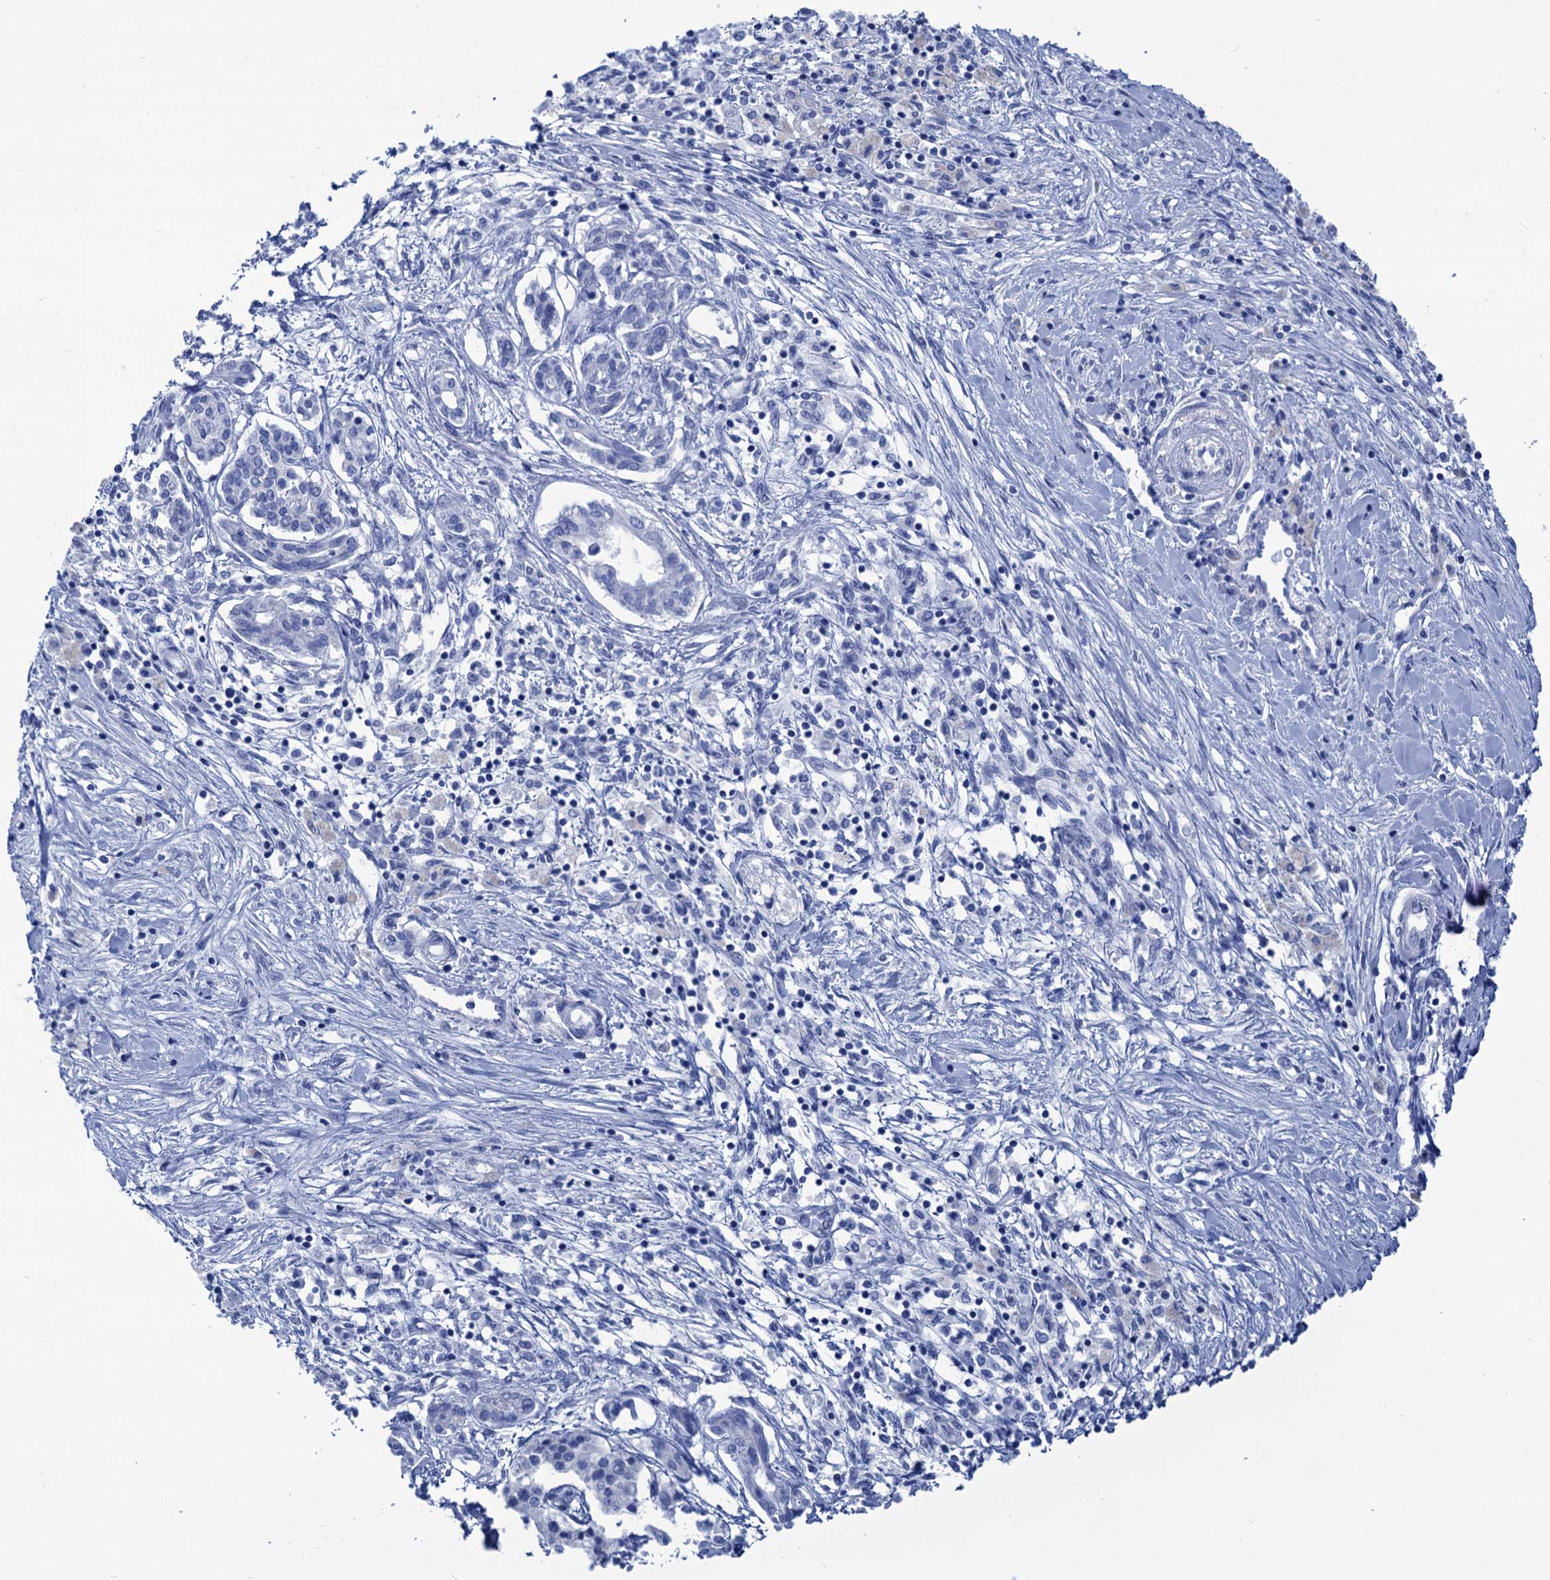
{"staining": {"intensity": "negative", "quantity": "none", "location": "none"}, "tissue": "pancreatic cancer", "cell_type": "Tumor cells", "image_type": "cancer", "snomed": [{"axis": "morphology", "description": "Adenocarcinoma, NOS"}, {"axis": "topography", "description": "Pancreas"}], "caption": "Immunohistochemical staining of pancreatic adenocarcinoma exhibits no significant positivity in tumor cells. (Stains: DAB immunohistochemistry (IHC) with hematoxylin counter stain, Microscopy: brightfield microscopy at high magnification).", "gene": "CABYR", "patient": {"sex": "female", "age": 50}}